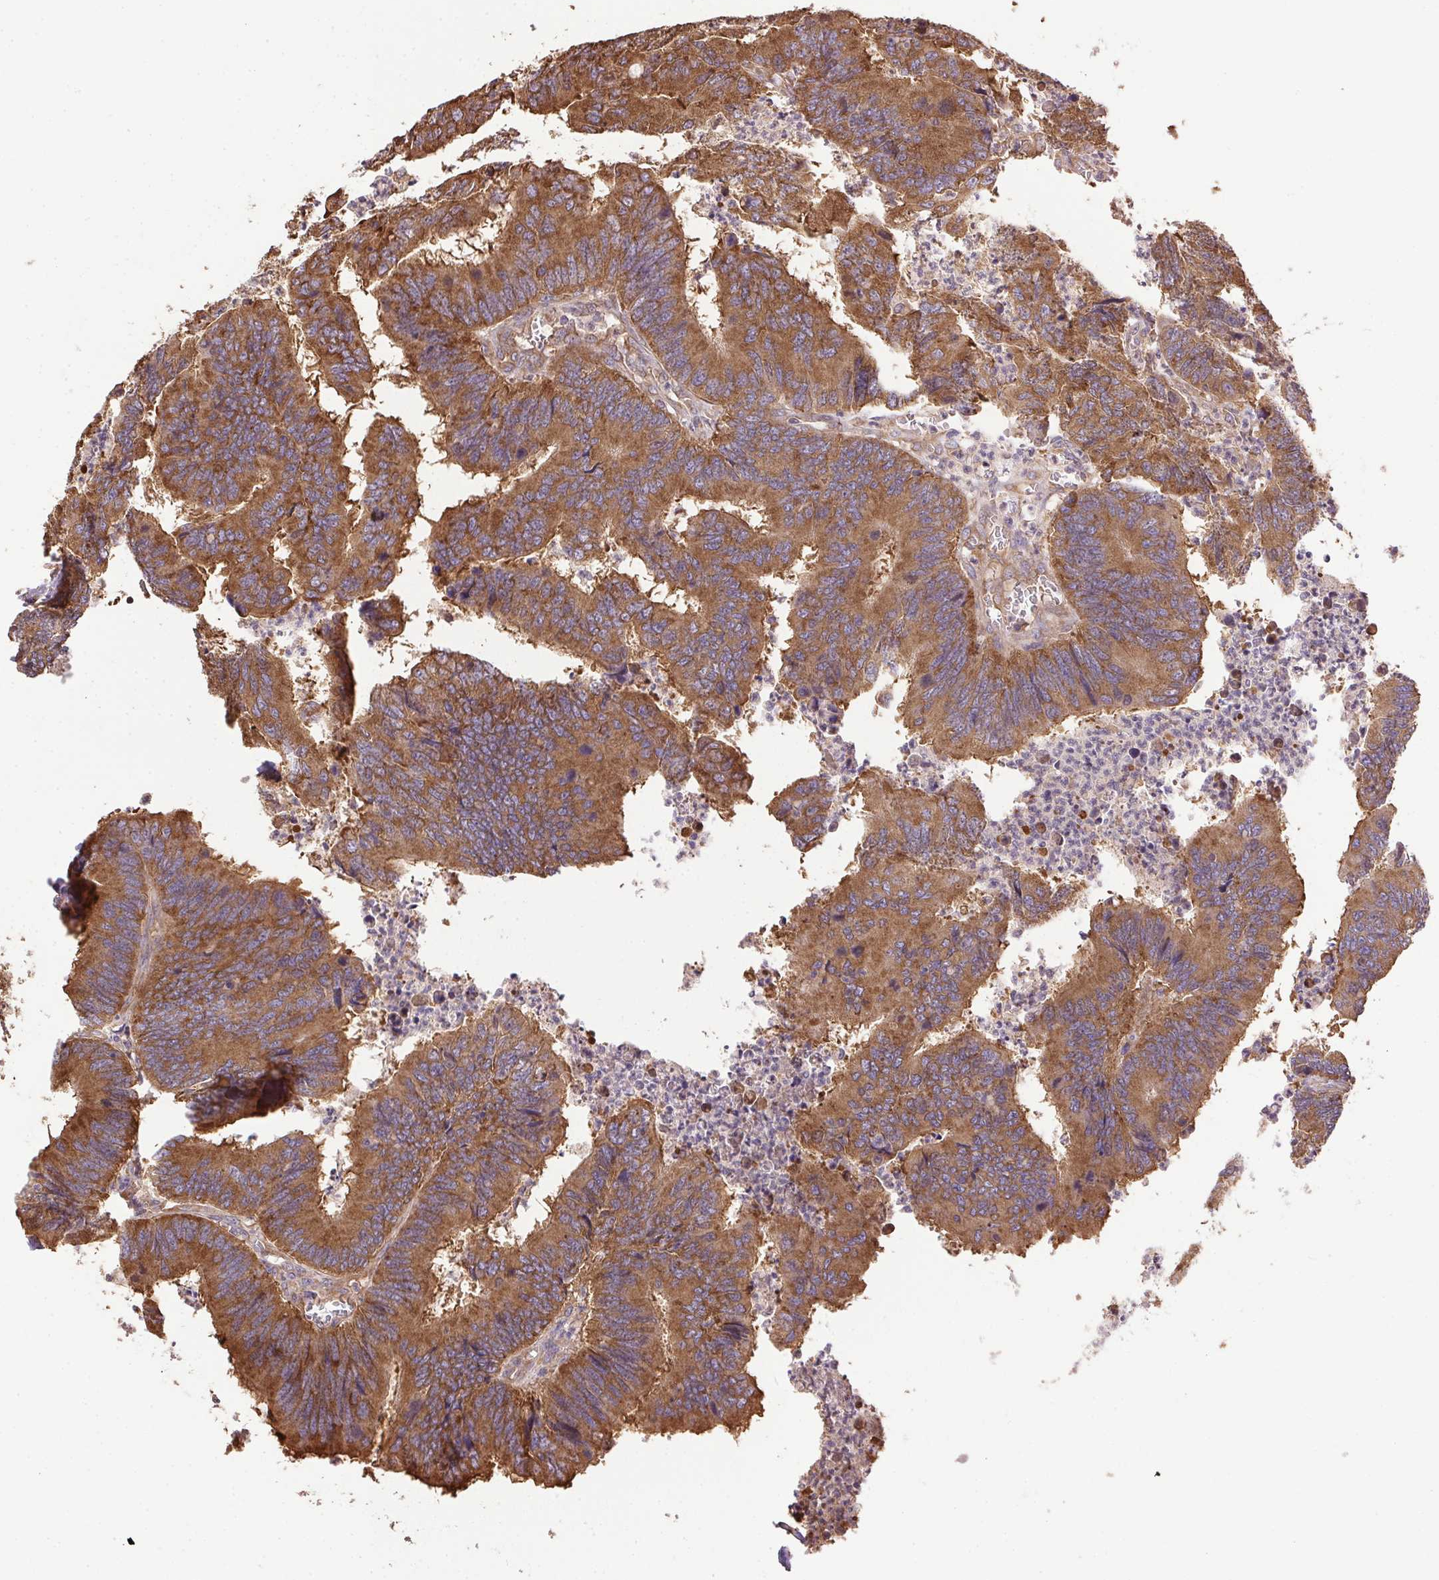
{"staining": {"intensity": "strong", "quantity": ">75%", "location": "cytoplasmic/membranous"}, "tissue": "colorectal cancer", "cell_type": "Tumor cells", "image_type": "cancer", "snomed": [{"axis": "morphology", "description": "Adenocarcinoma, NOS"}, {"axis": "topography", "description": "Colon"}], "caption": "Human adenocarcinoma (colorectal) stained for a protein (brown) exhibits strong cytoplasmic/membranous positive positivity in approximately >75% of tumor cells.", "gene": "EIF2S1", "patient": {"sex": "female", "age": 67}}